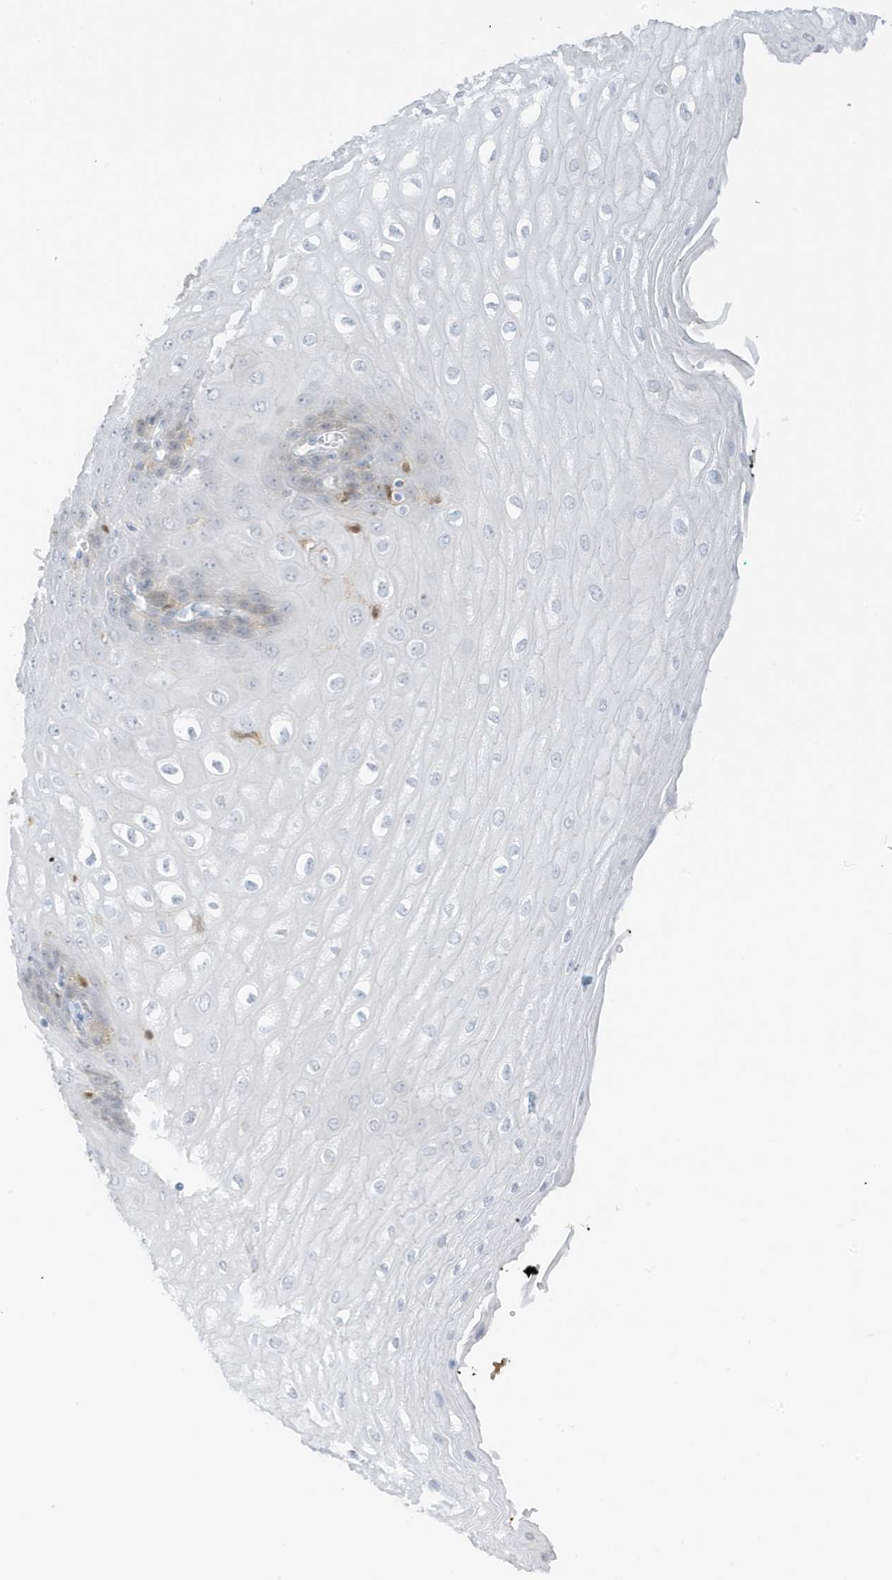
{"staining": {"intensity": "negative", "quantity": "none", "location": "none"}, "tissue": "esophagus", "cell_type": "Squamous epithelial cells", "image_type": "normal", "snomed": [{"axis": "morphology", "description": "Normal tissue, NOS"}, {"axis": "topography", "description": "Esophagus"}], "caption": "High power microscopy micrograph of an immunohistochemistry (IHC) photomicrograph of benign esophagus, revealing no significant positivity in squamous epithelial cells.", "gene": "GCA", "patient": {"sex": "male", "age": 60}}